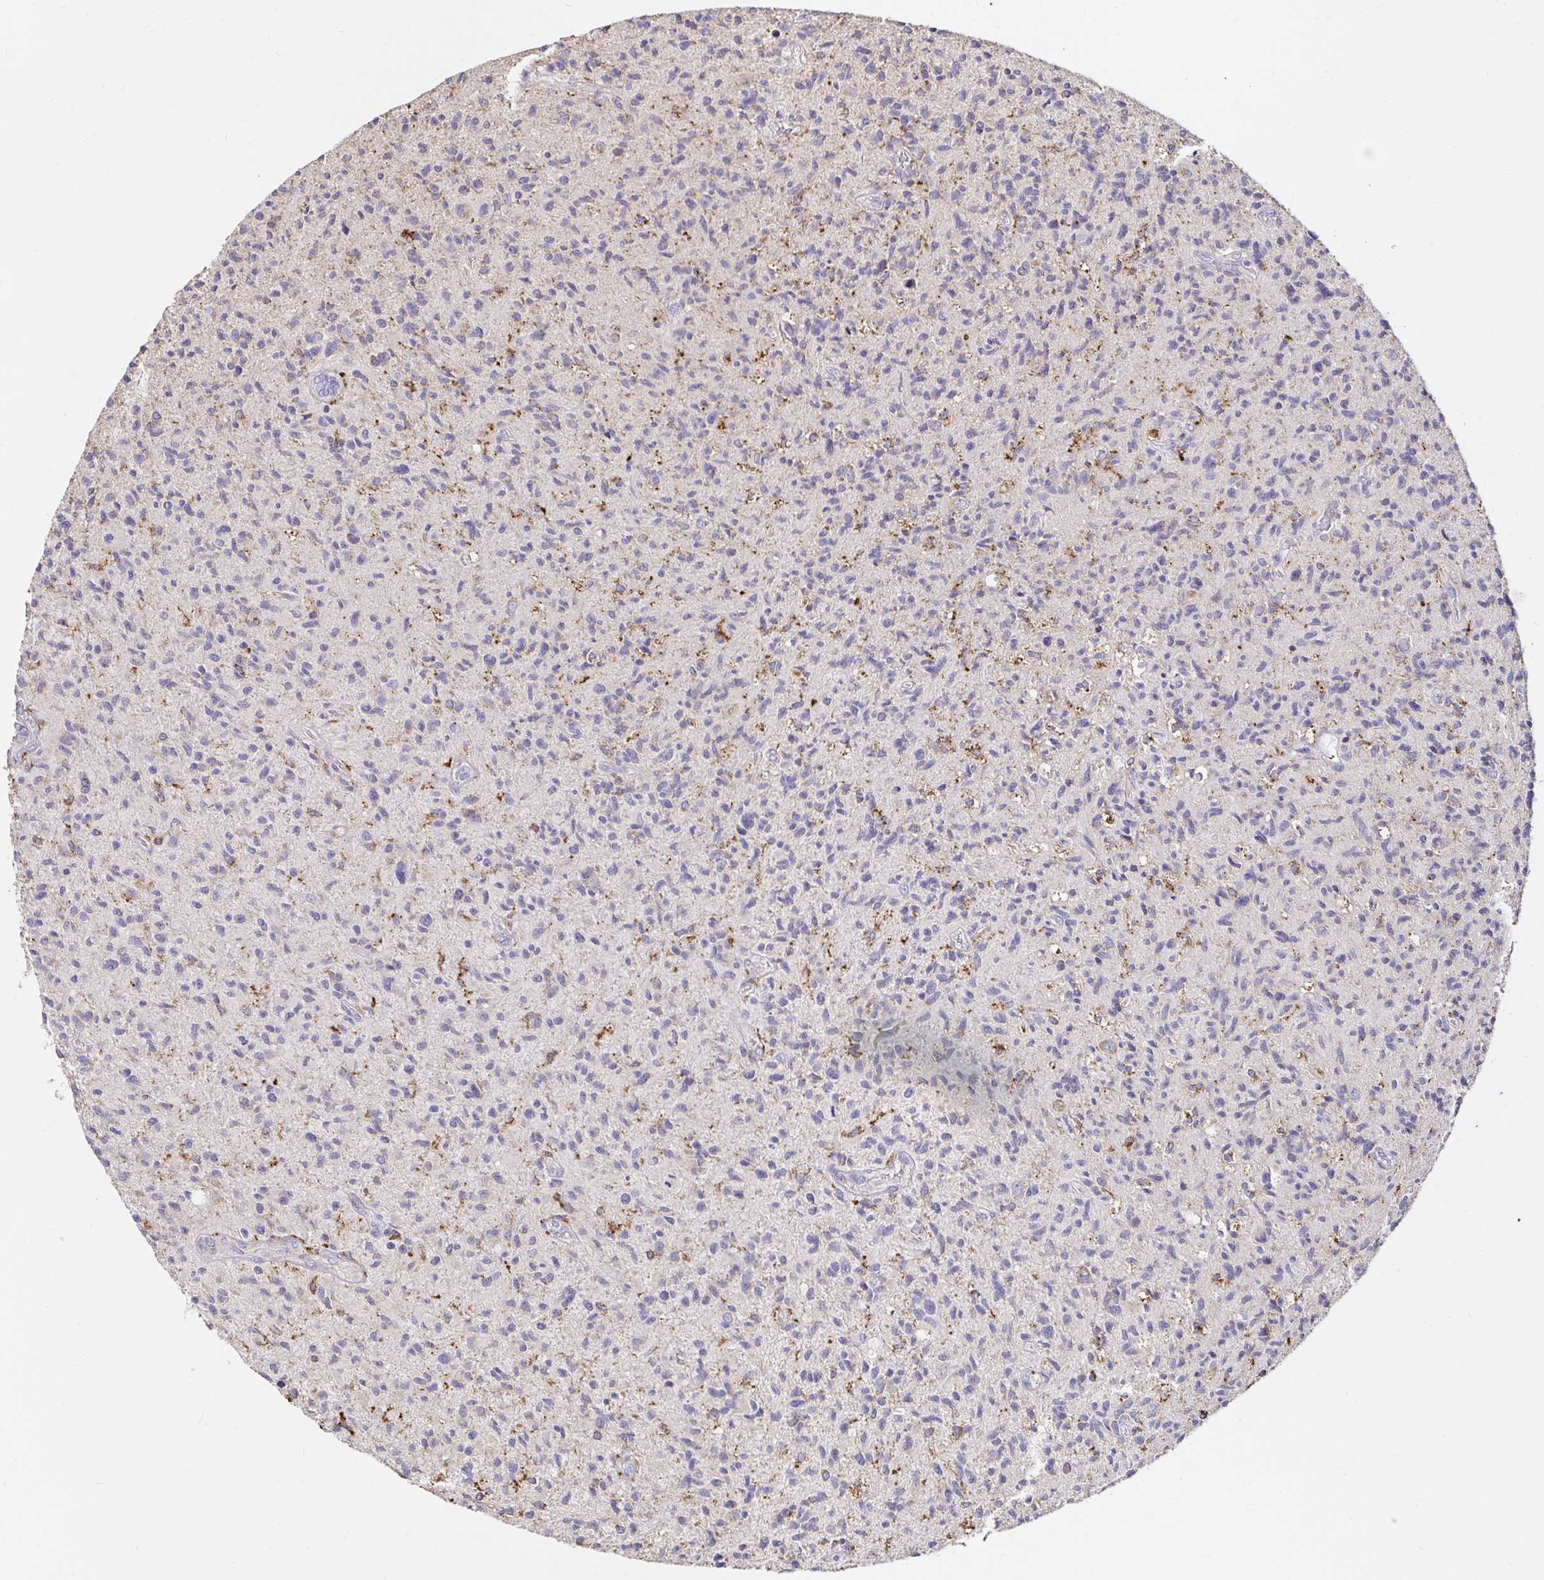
{"staining": {"intensity": "moderate", "quantity": "<25%", "location": "cytoplasmic/membranous"}, "tissue": "glioma", "cell_type": "Tumor cells", "image_type": "cancer", "snomed": [{"axis": "morphology", "description": "Glioma, malignant, High grade"}, {"axis": "topography", "description": "Brain"}], "caption": "IHC histopathology image of human glioma stained for a protein (brown), which reveals low levels of moderate cytoplasmic/membranous positivity in about <25% of tumor cells.", "gene": "MSR1", "patient": {"sex": "female", "age": 70}}